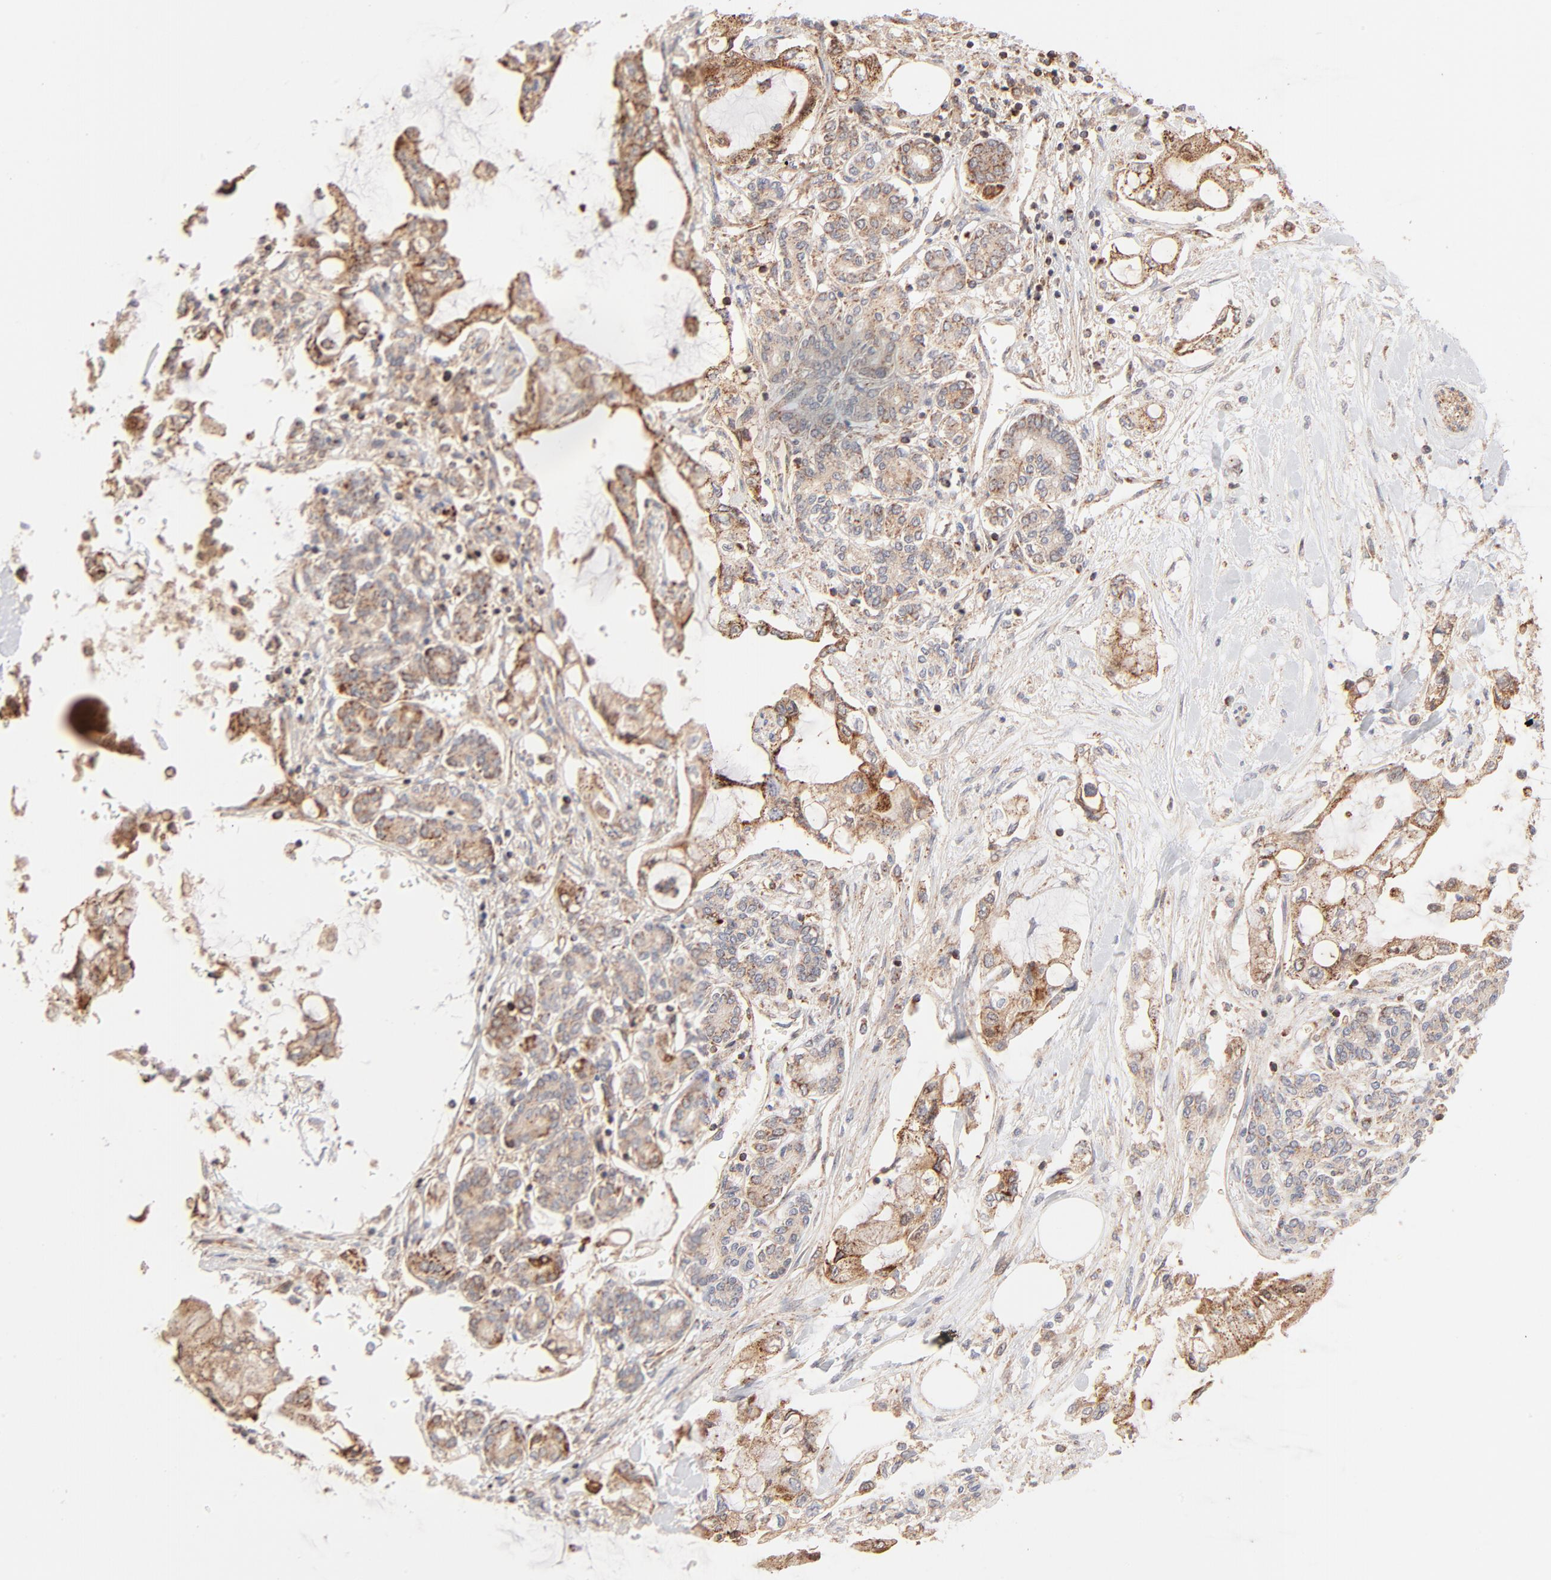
{"staining": {"intensity": "moderate", "quantity": ">75%", "location": "cytoplasmic/membranous"}, "tissue": "pancreatic cancer", "cell_type": "Tumor cells", "image_type": "cancer", "snomed": [{"axis": "morphology", "description": "Adenocarcinoma, NOS"}, {"axis": "topography", "description": "Pancreas"}], "caption": "This is an image of immunohistochemistry staining of adenocarcinoma (pancreatic), which shows moderate staining in the cytoplasmic/membranous of tumor cells.", "gene": "CSPG4", "patient": {"sex": "female", "age": 70}}